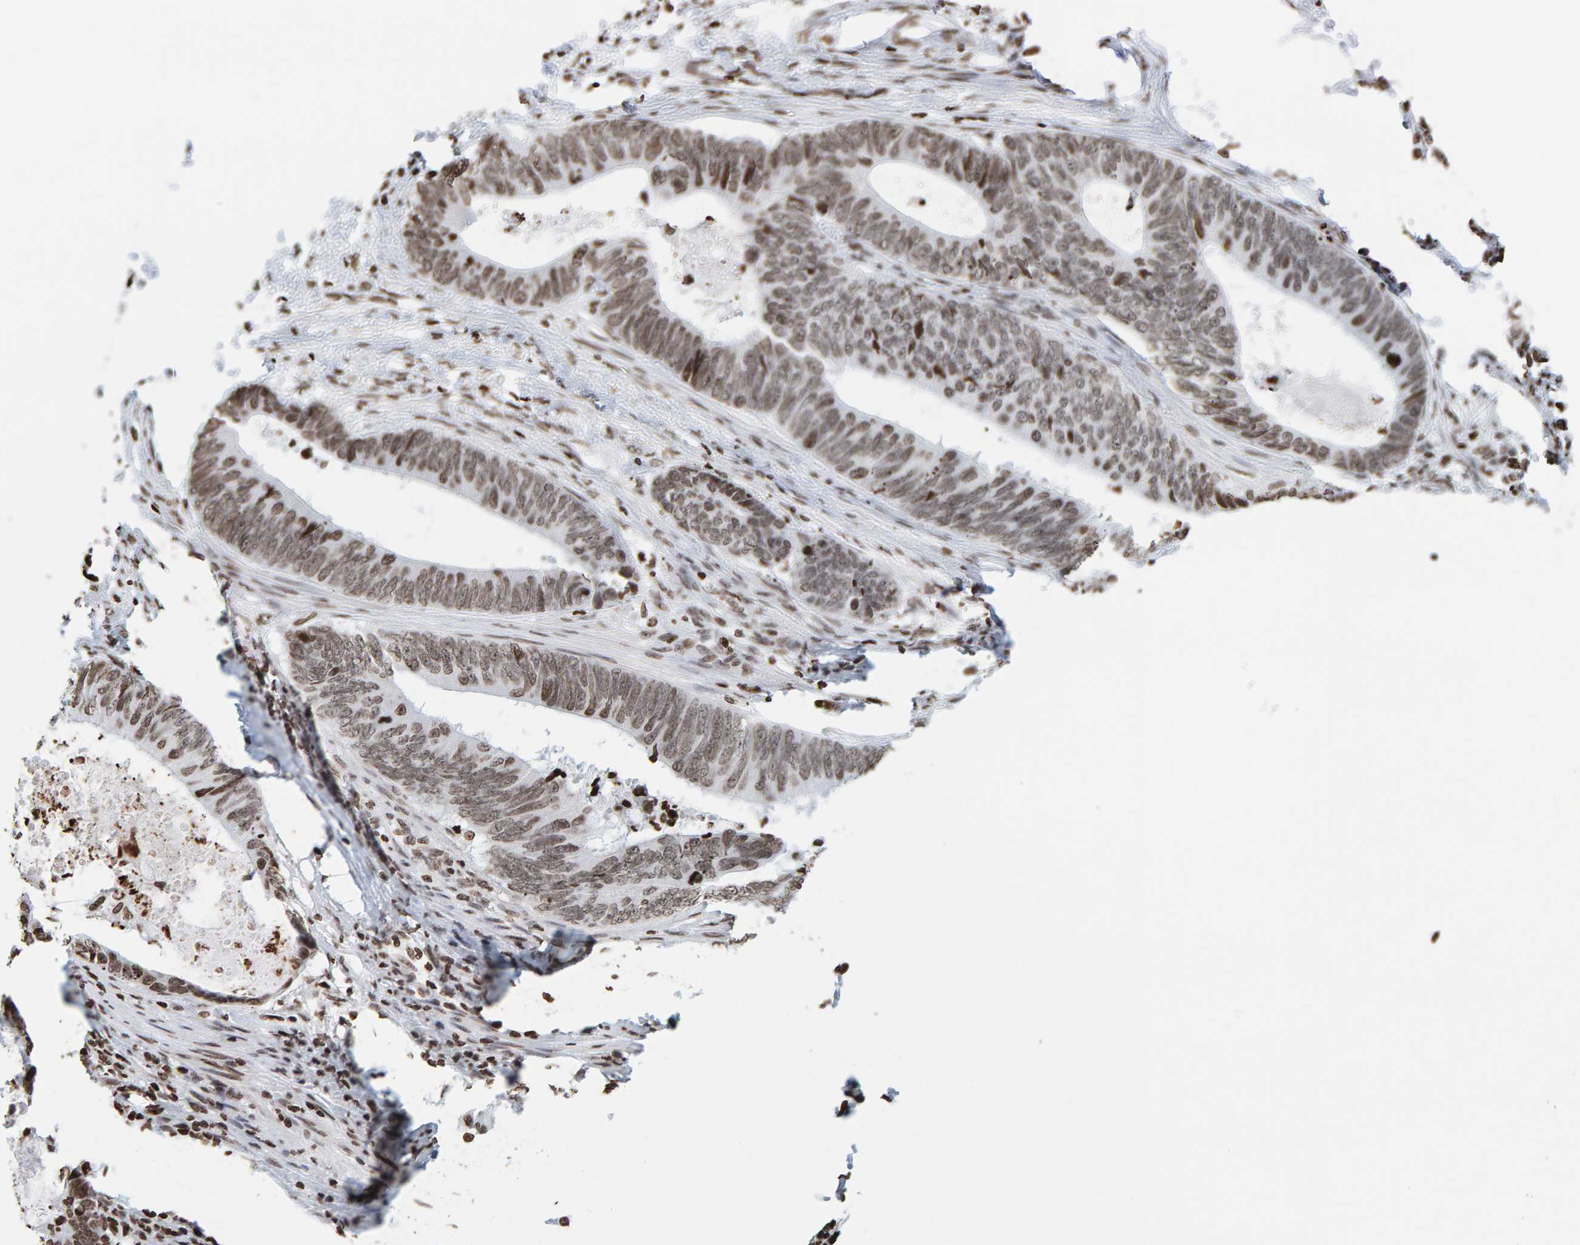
{"staining": {"intensity": "moderate", "quantity": ">75%", "location": "nuclear"}, "tissue": "colorectal cancer", "cell_type": "Tumor cells", "image_type": "cancer", "snomed": [{"axis": "morphology", "description": "Adenocarcinoma, NOS"}, {"axis": "topography", "description": "Colon"}], "caption": "Immunohistochemical staining of colorectal cancer demonstrates medium levels of moderate nuclear staining in approximately >75% of tumor cells. Immunohistochemistry (ihc) stains the protein of interest in brown and the nuclei are stained blue.", "gene": "BRF2", "patient": {"sex": "male", "age": 56}}